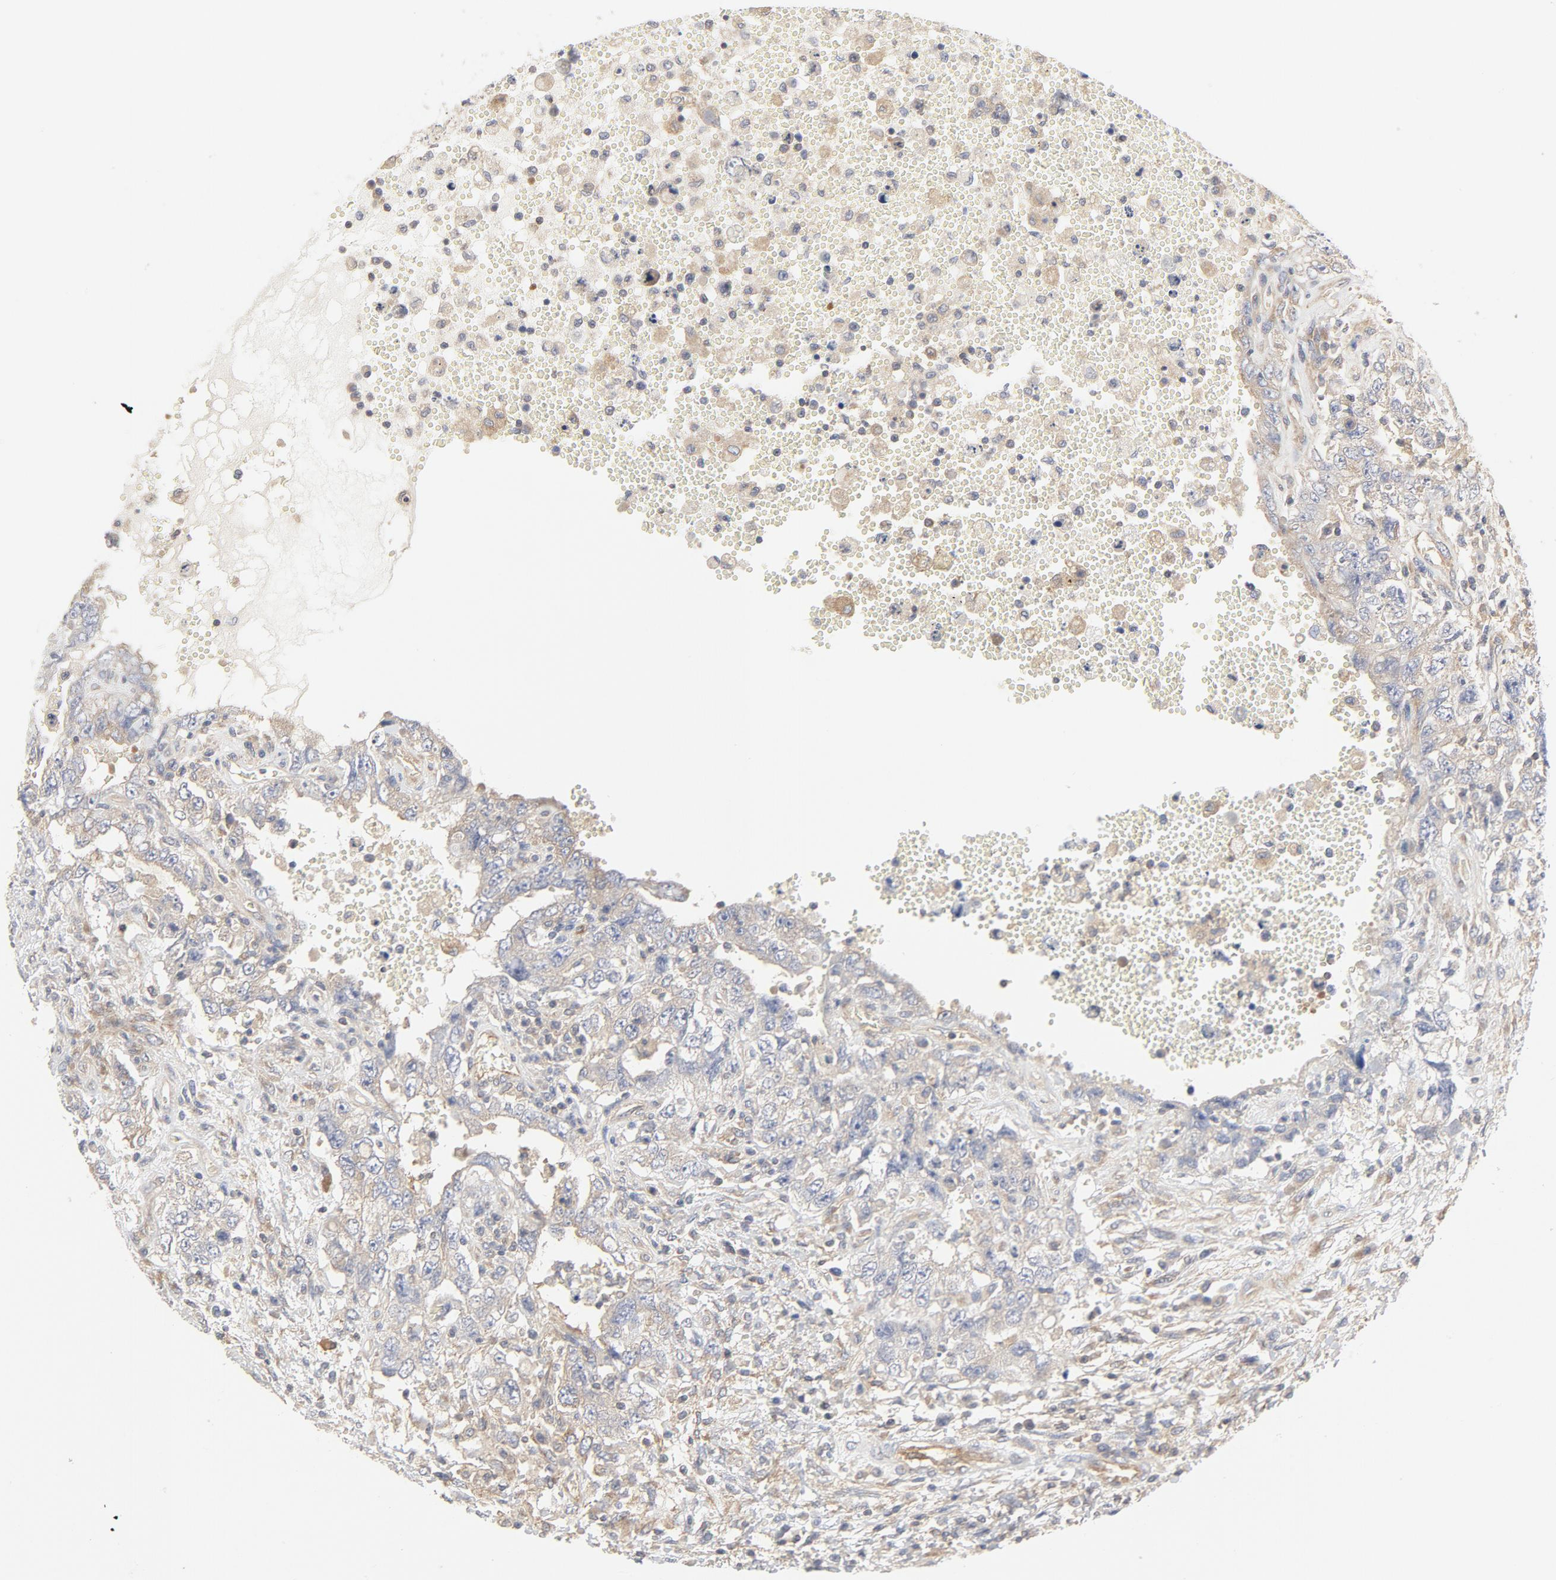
{"staining": {"intensity": "weak", "quantity": "25%-75%", "location": "cytoplasmic/membranous"}, "tissue": "testis cancer", "cell_type": "Tumor cells", "image_type": "cancer", "snomed": [{"axis": "morphology", "description": "Carcinoma, Embryonal, NOS"}, {"axis": "topography", "description": "Testis"}], "caption": "Tumor cells show low levels of weak cytoplasmic/membranous expression in approximately 25%-75% of cells in testis cancer (embryonal carcinoma).", "gene": "RABEP1", "patient": {"sex": "male", "age": 26}}